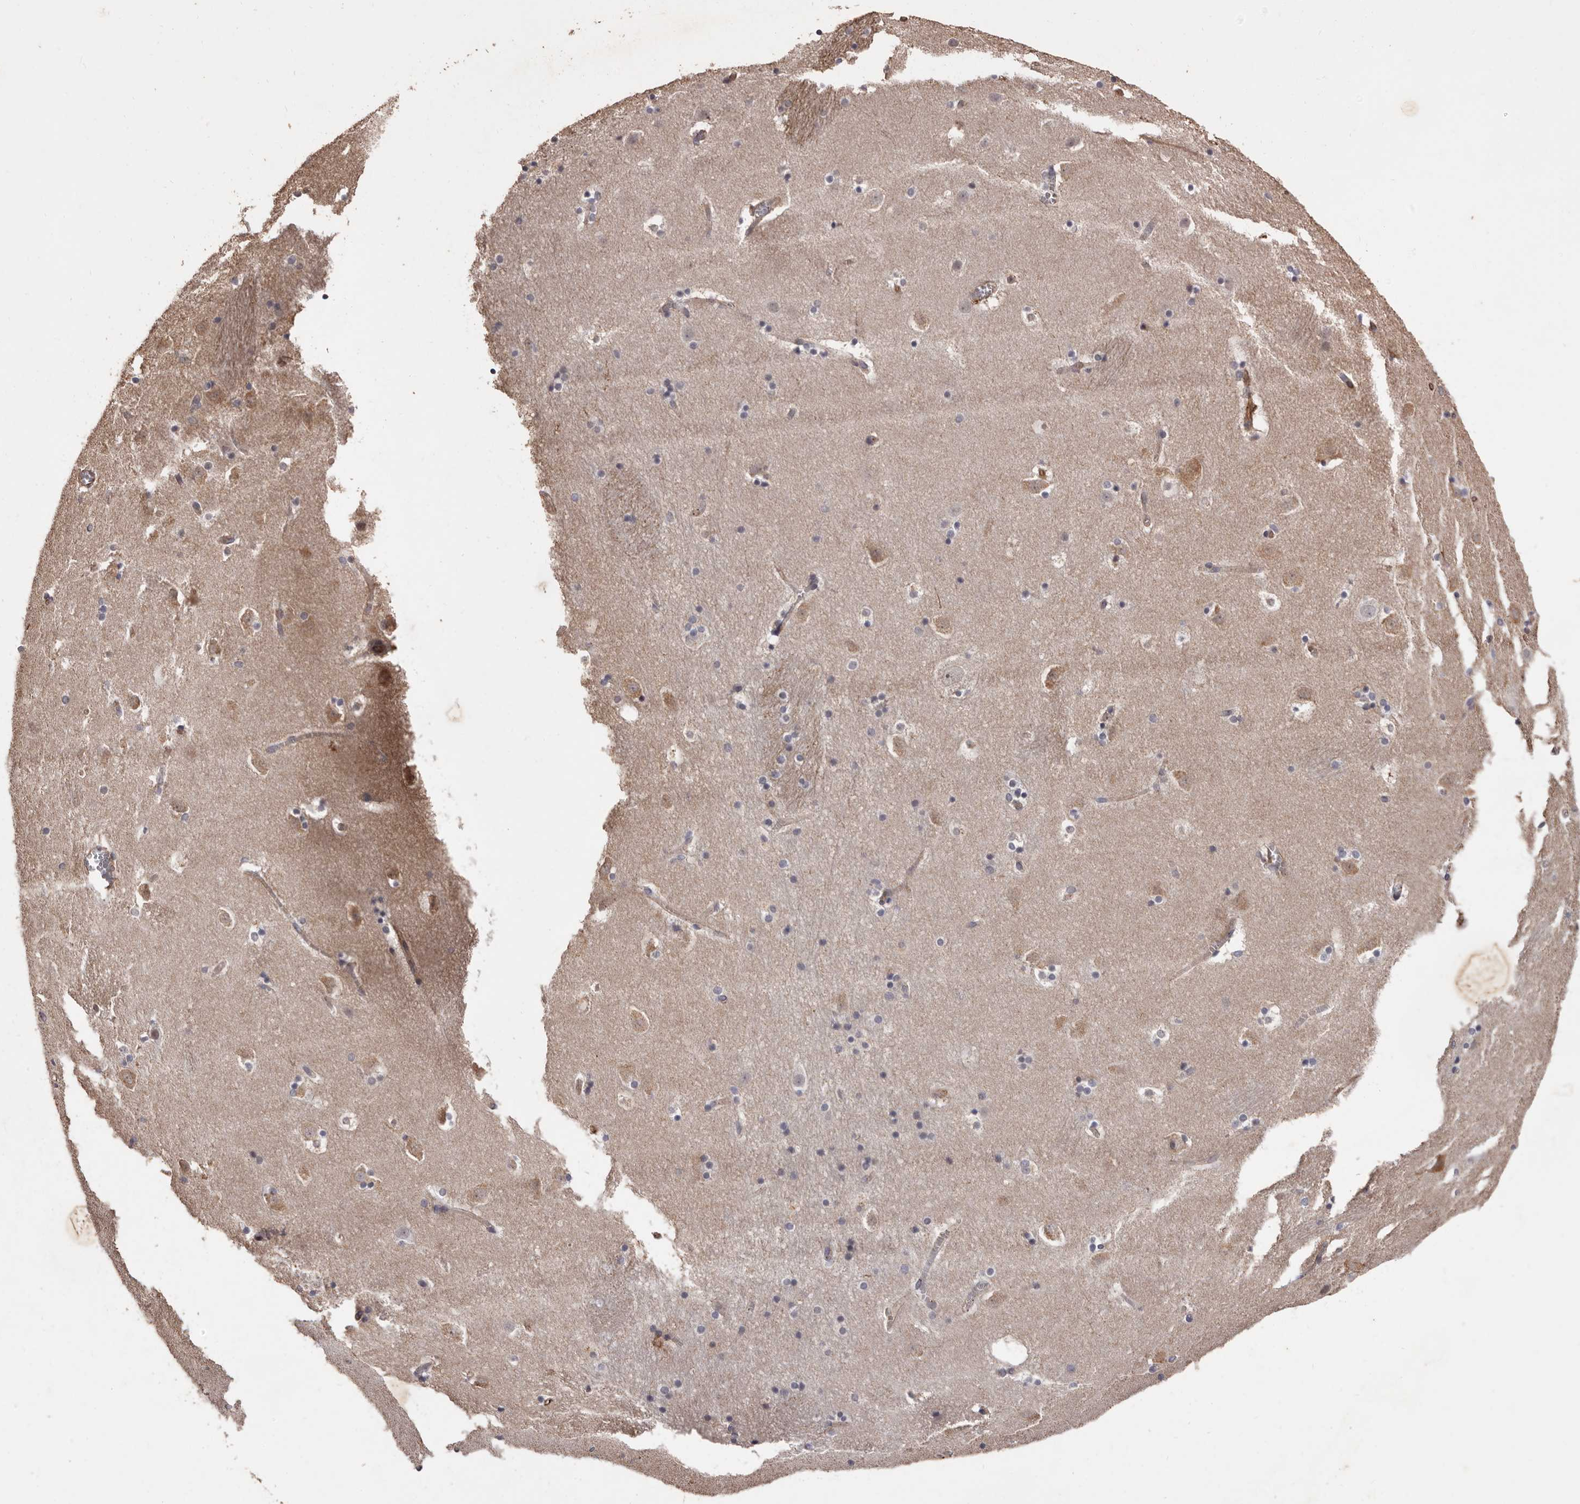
{"staining": {"intensity": "moderate", "quantity": "<25%", "location": "cytoplasmic/membranous"}, "tissue": "caudate", "cell_type": "Glial cells", "image_type": "normal", "snomed": [{"axis": "morphology", "description": "Normal tissue, NOS"}, {"axis": "topography", "description": "Lateral ventricle wall"}], "caption": "Protein expression analysis of normal caudate shows moderate cytoplasmic/membranous staining in about <25% of glial cells.", "gene": "BRAT1", "patient": {"sex": "male", "age": 45}}